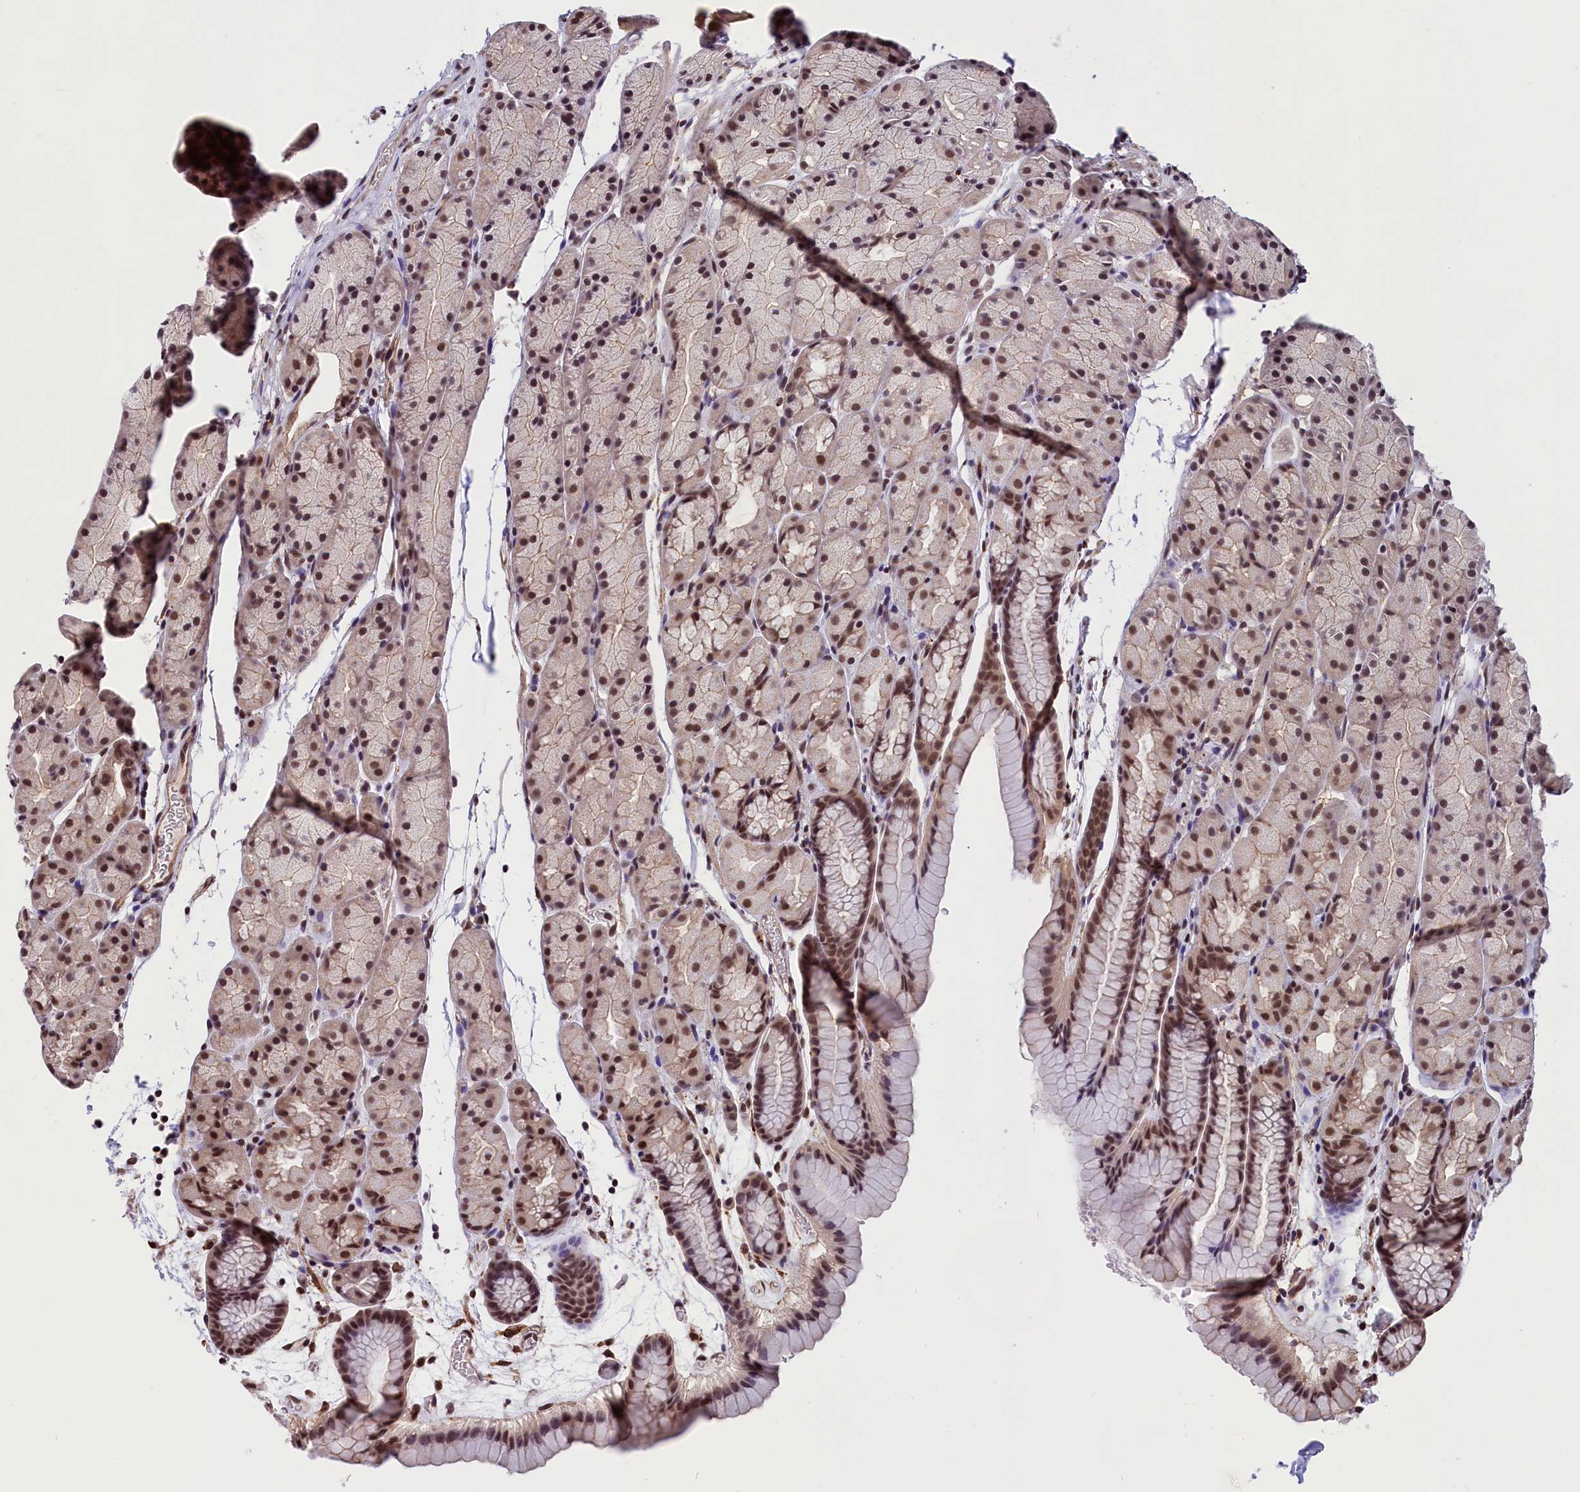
{"staining": {"intensity": "moderate", "quantity": ">75%", "location": "nuclear"}, "tissue": "stomach", "cell_type": "Glandular cells", "image_type": "normal", "snomed": [{"axis": "morphology", "description": "Normal tissue, NOS"}, {"axis": "topography", "description": "Stomach, upper"}, {"axis": "topography", "description": "Stomach"}], "caption": "Stomach stained with immunohistochemistry demonstrates moderate nuclear positivity in about >75% of glandular cells.", "gene": "ZC3H4", "patient": {"sex": "male", "age": 47}}